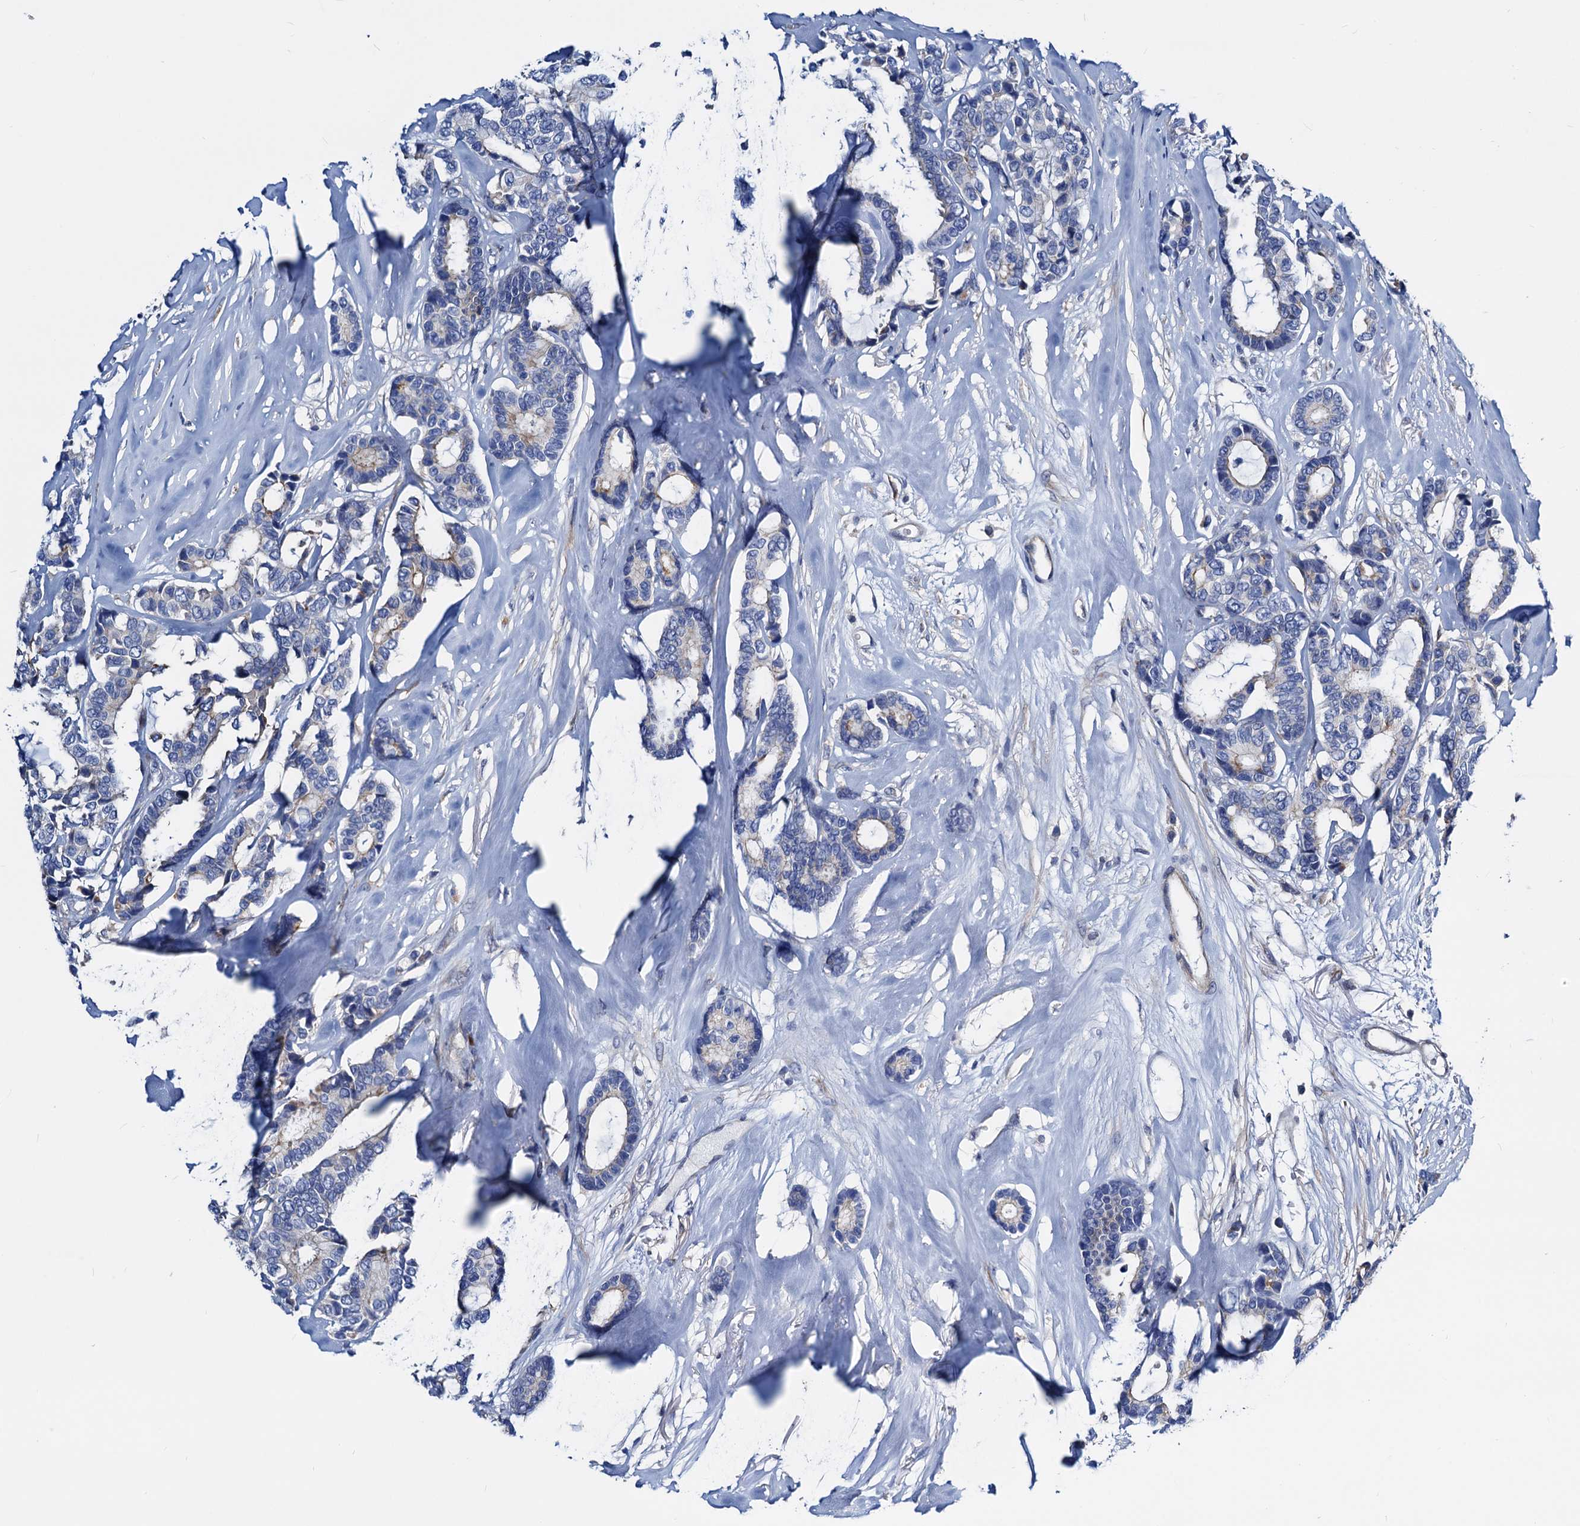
{"staining": {"intensity": "negative", "quantity": "none", "location": "none"}, "tissue": "breast cancer", "cell_type": "Tumor cells", "image_type": "cancer", "snomed": [{"axis": "morphology", "description": "Duct carcinoma"}, {"axis": "topography", "description": "Breast"}], "caption": "Histopathology image shows no protein positivity in tumor cells of intraductal carcinoma (breast) tissue. Nuclei are stained in blue.", "gene": "GCOM1", "patient": {"sex": "female", "age": 87}}